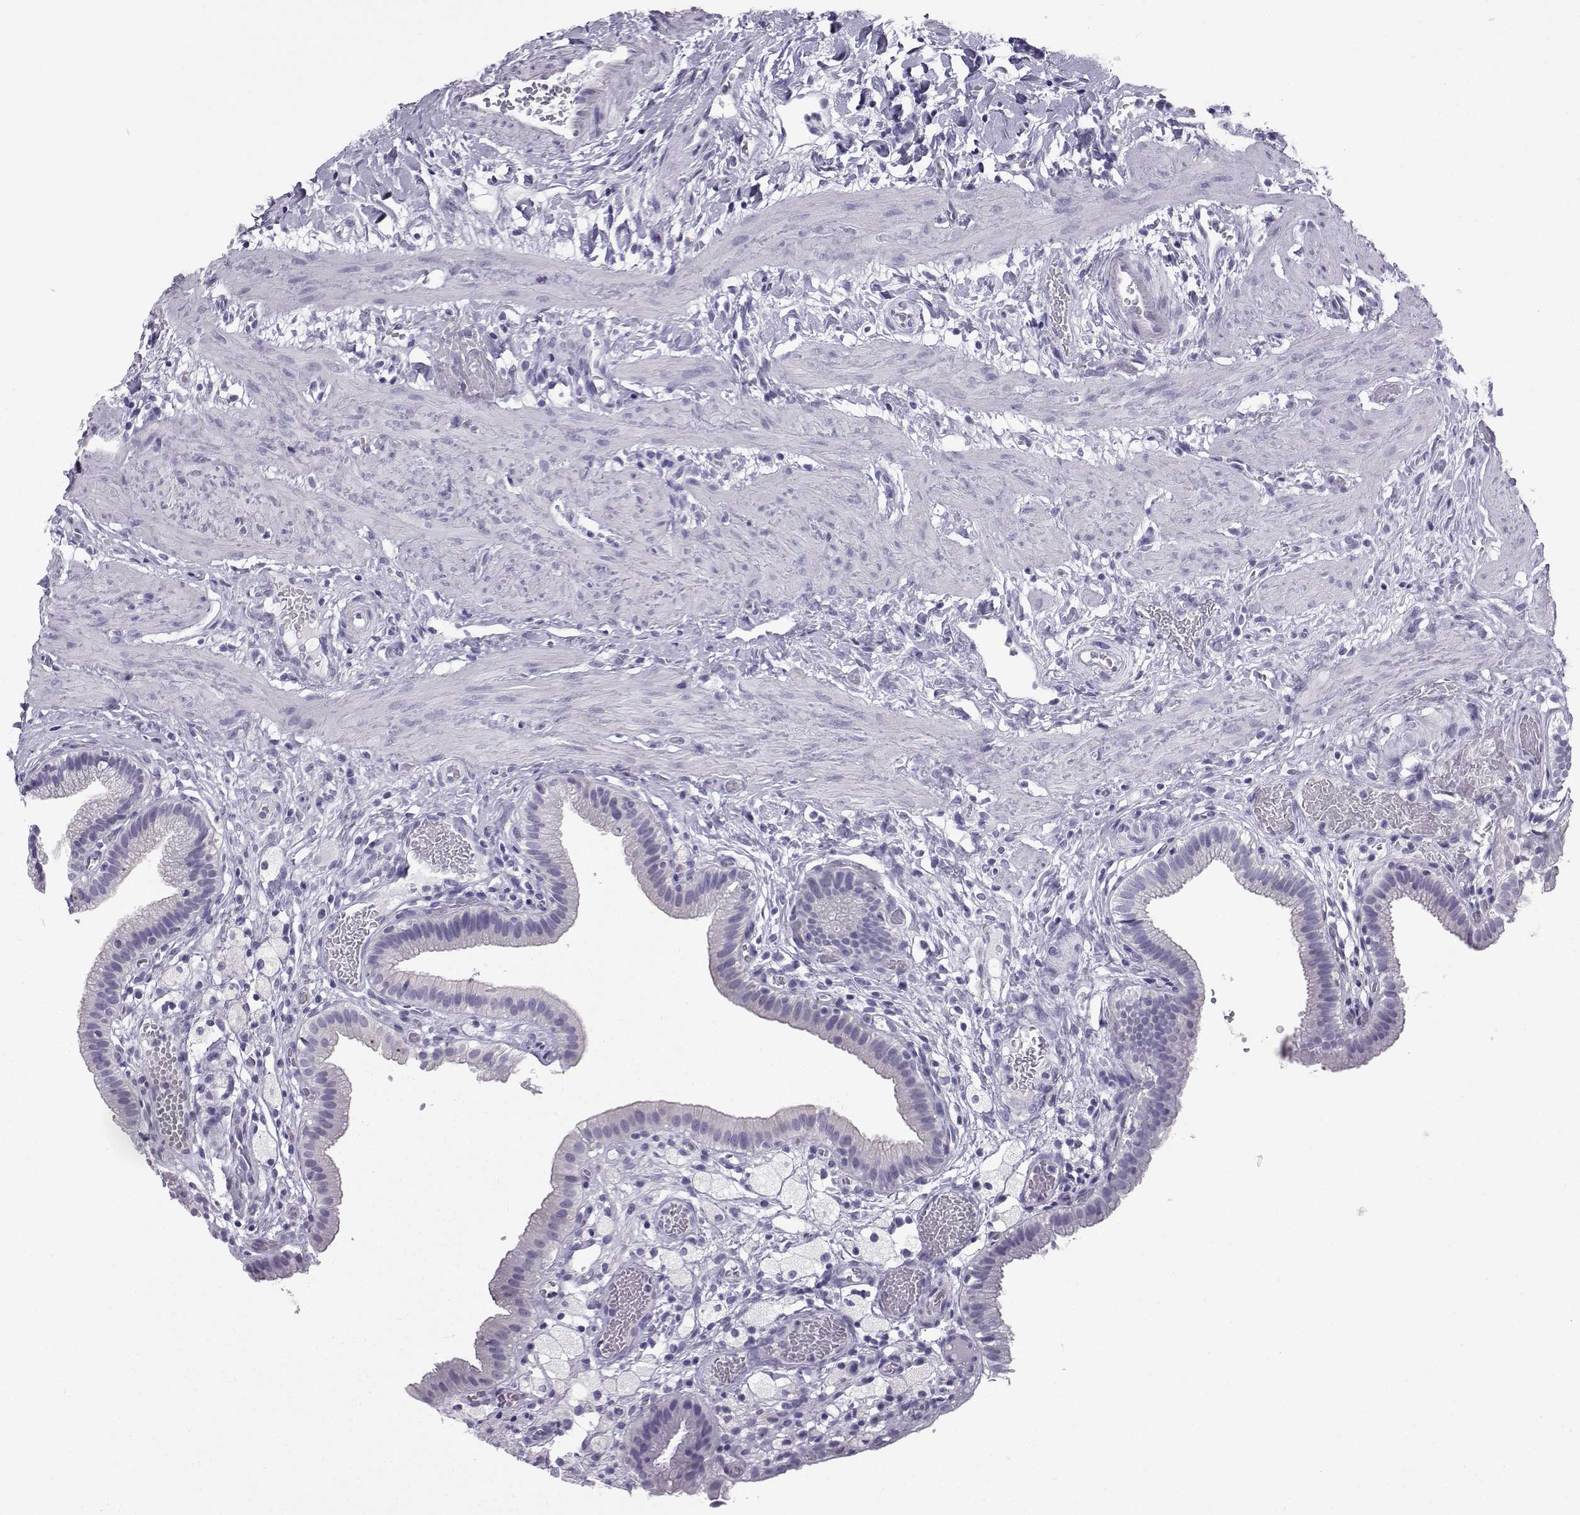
{"staining": {"intensity": "negative", "quantity": "none", "location": "none"}, "tissue": "gallbladder", "cell_type": "Glandular cells", "image_type": "normal", "snomed": [{"axis": "morphology", "description": "Normal tissue, NOS"}, {"axis": "topography", "description": "Gallbladder"}], "caption": "DAB (3,3'-diaminobenzidine) immunohistochemical staining of normal human gallbladder displays no significant staining in glandular cells. (DAB immunohistochemistry (IHC), high magnification).", "gene": "NEFL", "patient": {"sex": "female", "age": 24}}